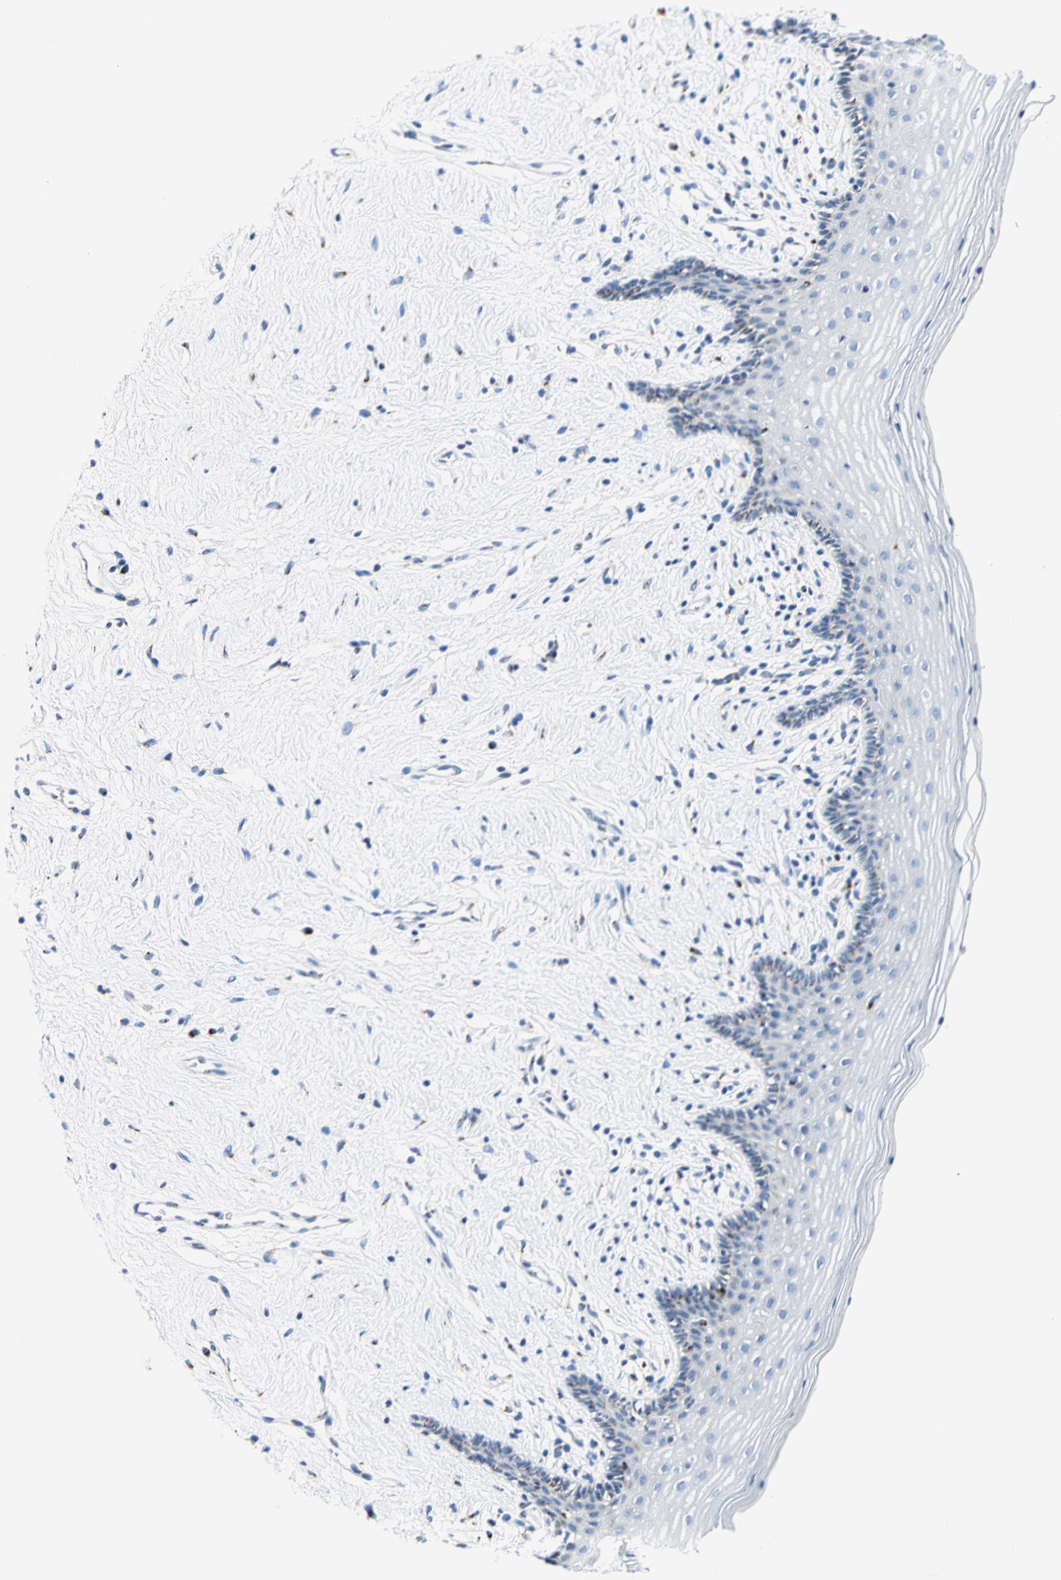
{"staining": {"intensity": "weak", "quantity": "<25%", "location": "cytoplasmic/membranous"}, "tissue": "vagina", "cell_type": "Squamous epithelial cells", "image_type": "normal", "snomed": [{"axis": "morphology", "description": "Normal tissue, NOS"}, {"axis": "topography", "description": "Vagina"}], "caption": "Squamous epithelial cells are negative for brown protein staining in unremarkable vagina. (Brightfield microscopy of DAB (3,3'-diaminobenzidine) immunohistochemistry (IHC) at high magnification).", "gene": "GALNT2", "patient": {"sex": "female", "age": 44}}